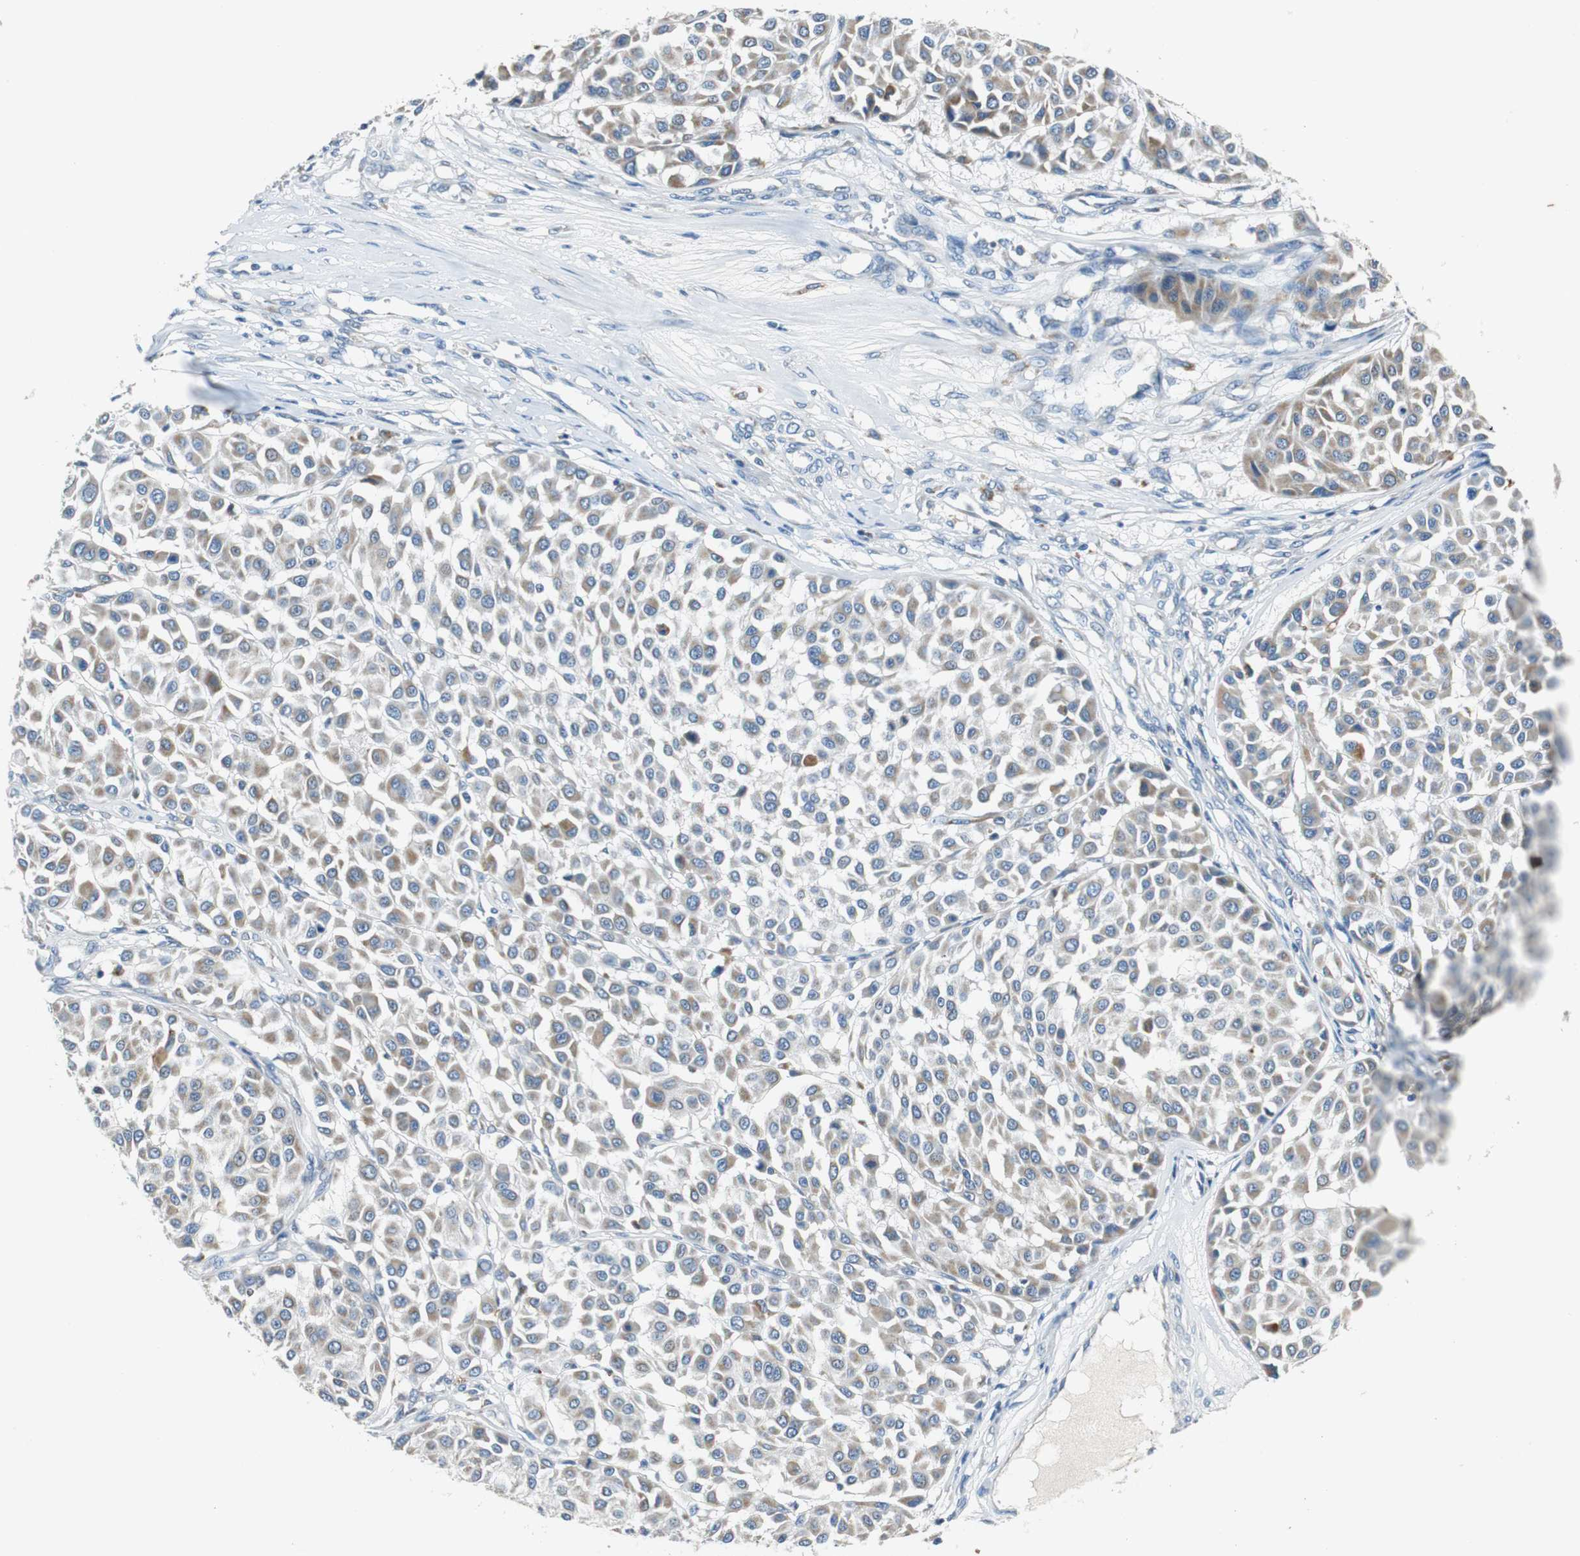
{"staining": {"intensity": "weak", "quantity": "25%-75%", "location": "cytoplasmic/membranous"}, "tissue": "melanoma", "cell_type": "Tumor cells", "image_type": "cancer", "snomed": [{"axis": "morphology", "description": "Malignant melanoma, Metastatic site"}, {"axis": "topography", "description": "Soft tissue"}], "caption": "Human malignant melanoma (metastatic site) stained for a protein (brown) exhibits weak cytoplasmic/membranous positive positivity in about 25%-75% of tumor cells.", "gene": "NLGN1", "patient": {"sex": "male", "age": 41}}